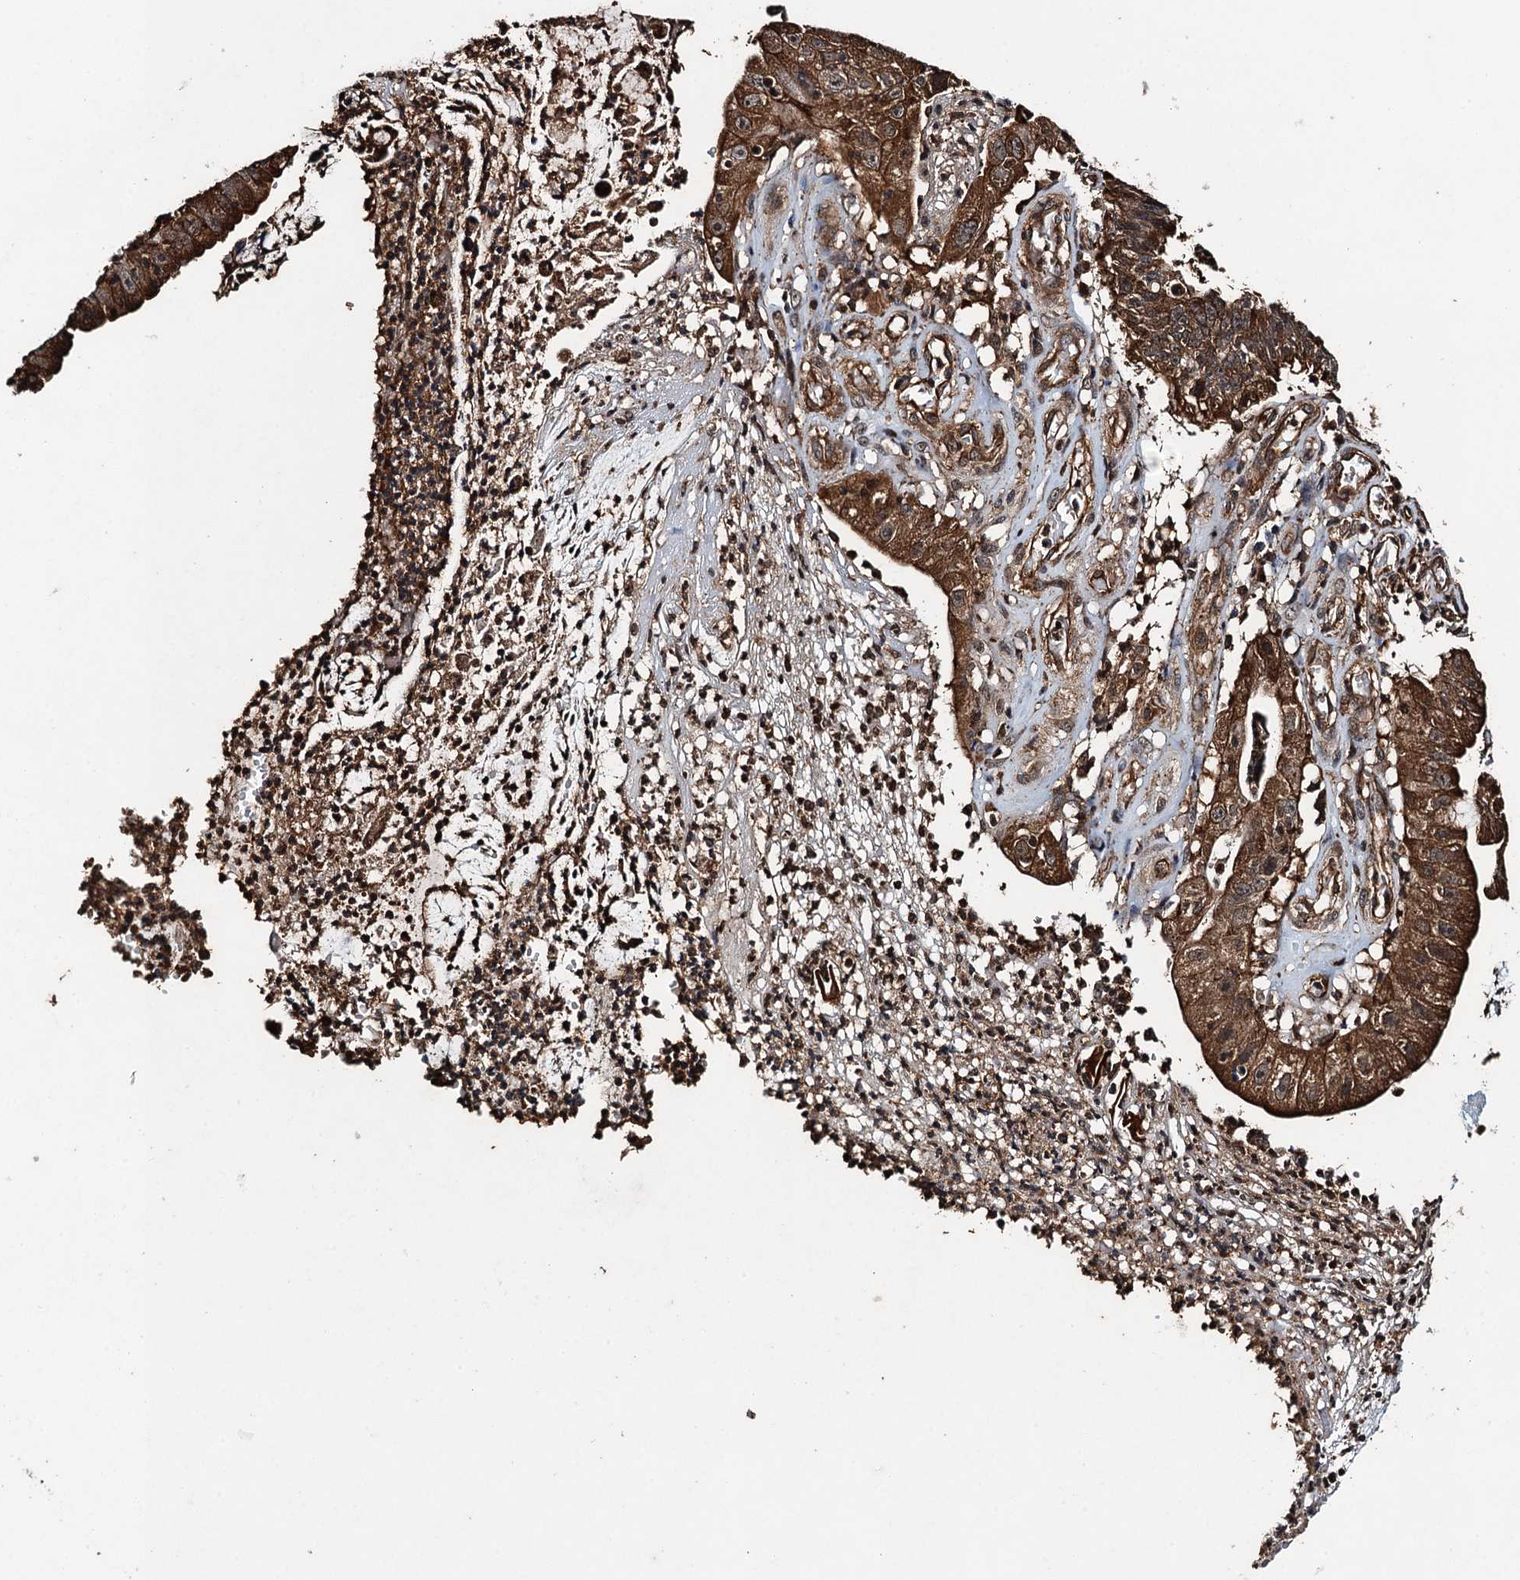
{"staining": {"intensity": "strong", "quantity": ">75%", "location": "cytoplasmic/membranous"}, "tissue": "stomach cancer", "cell_type": "Tumor cells", "image_type": "cancer", "snomed": [{"axis": "morphology", "description": "Adenocarcinoma, NOS"}, {"axis": "topography", "description": "Stomach"}], "caption": "Protein staining by IHC displays strong cytoplasmic/membranous staining in approximately >75% of tumor cells in stomach adenocarcinoma. (DAB (3,3'-diaminobenzidine) = brown stain, brightfield microscopy at high magnification).", "gene": "WHAMM", "patient": {"sex": "male", "age": 59}}